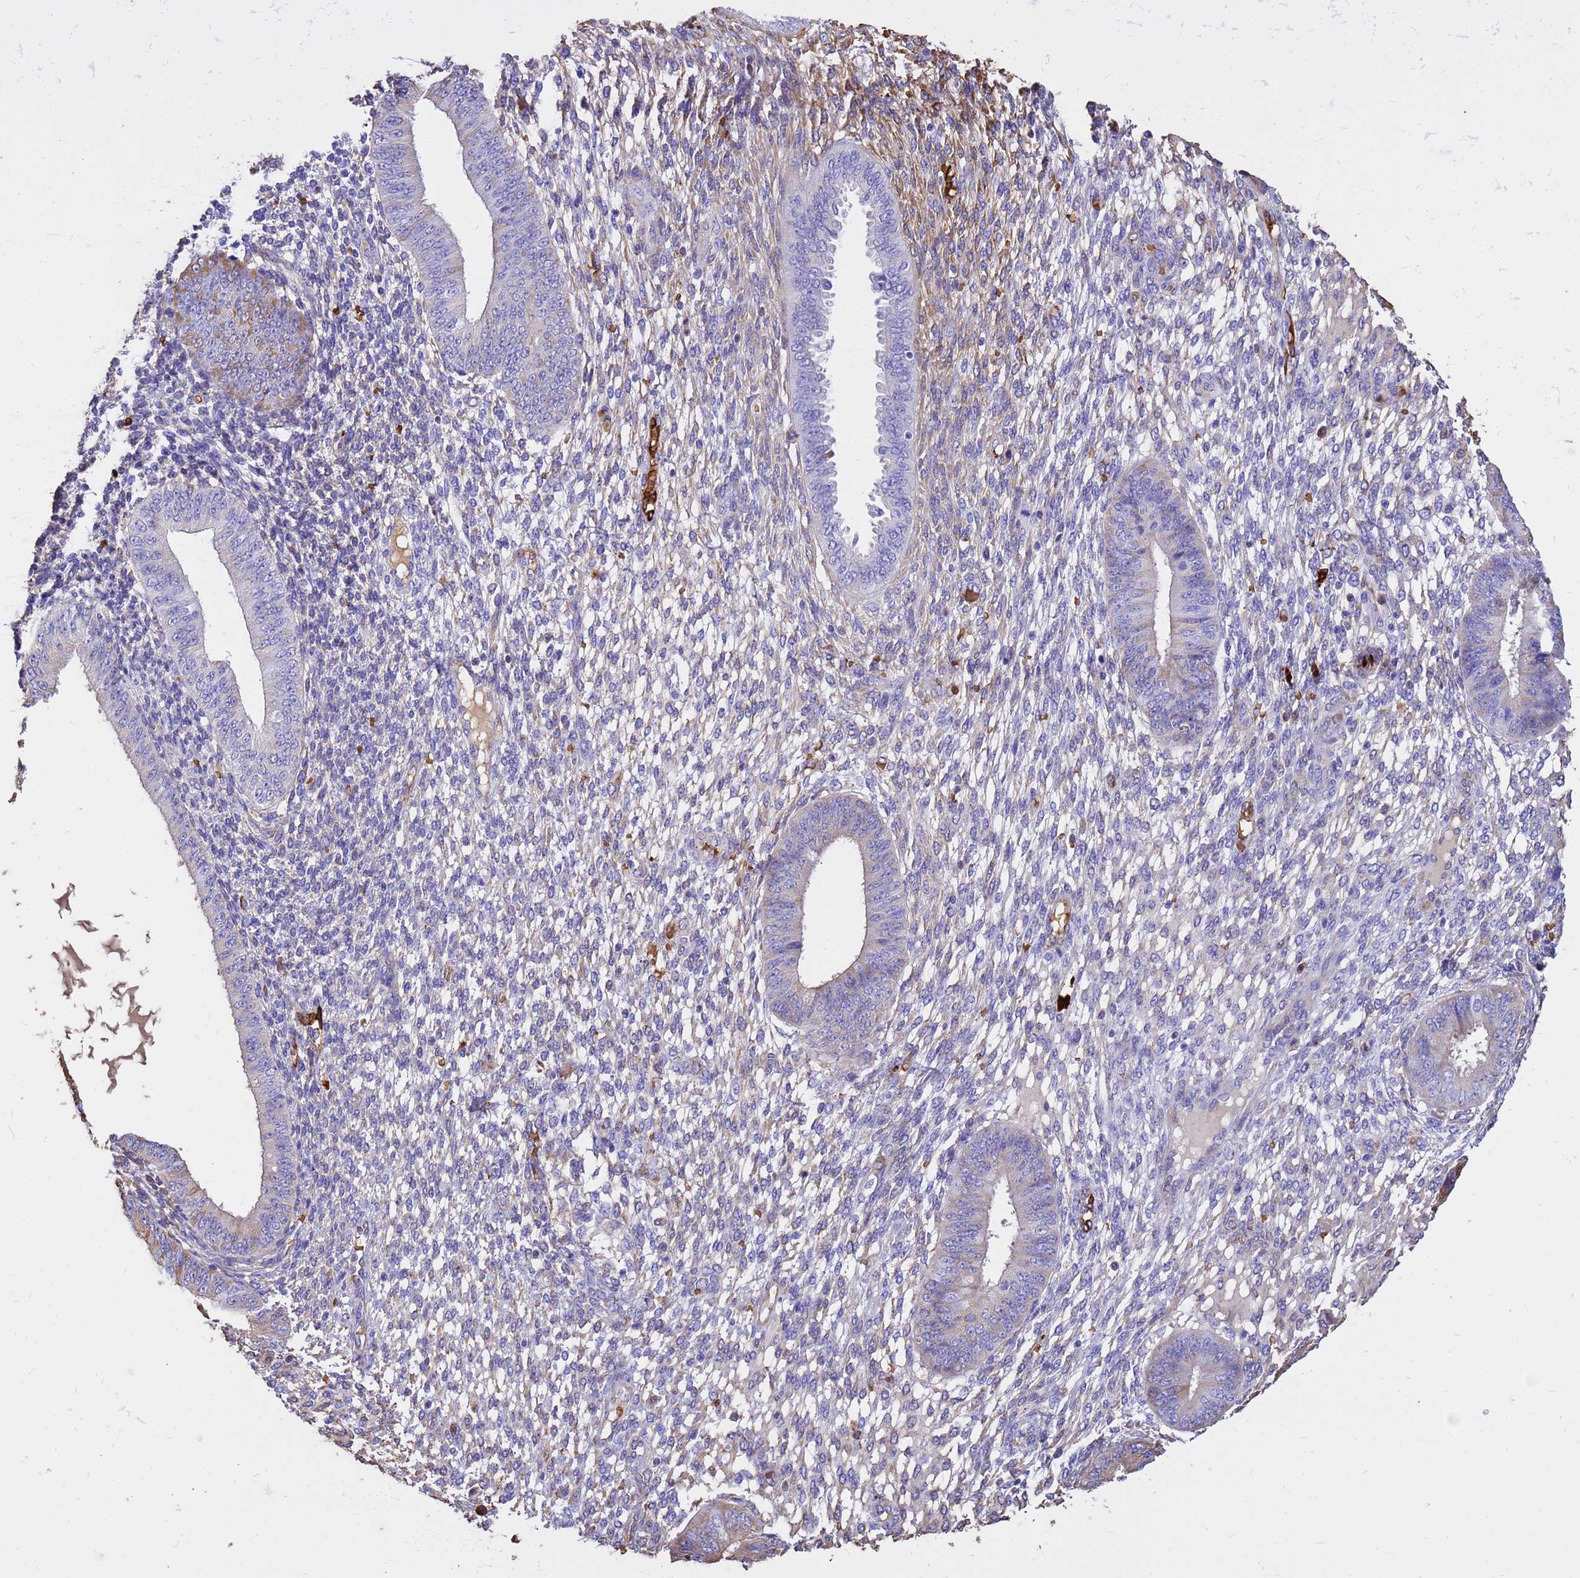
{"staining": {"intensity": "weak", "quantity": "<25%", "location": "cytoplasmic/membranous"}, "tissue": "endometrium", "cell_type": "Cells in endometrial stroma", "image_type": "normal", "snomed": [{"axis": "morphology", "description": "Normal tissue, NOS"}, {"axis": "topography", "description": "Endometrium"}], "caption": "The image exhibits no significant staining in cells in endometrial stroma of endometrium.", "gene": "HBA1", "patient": {"sex": "female", "age": 49}}